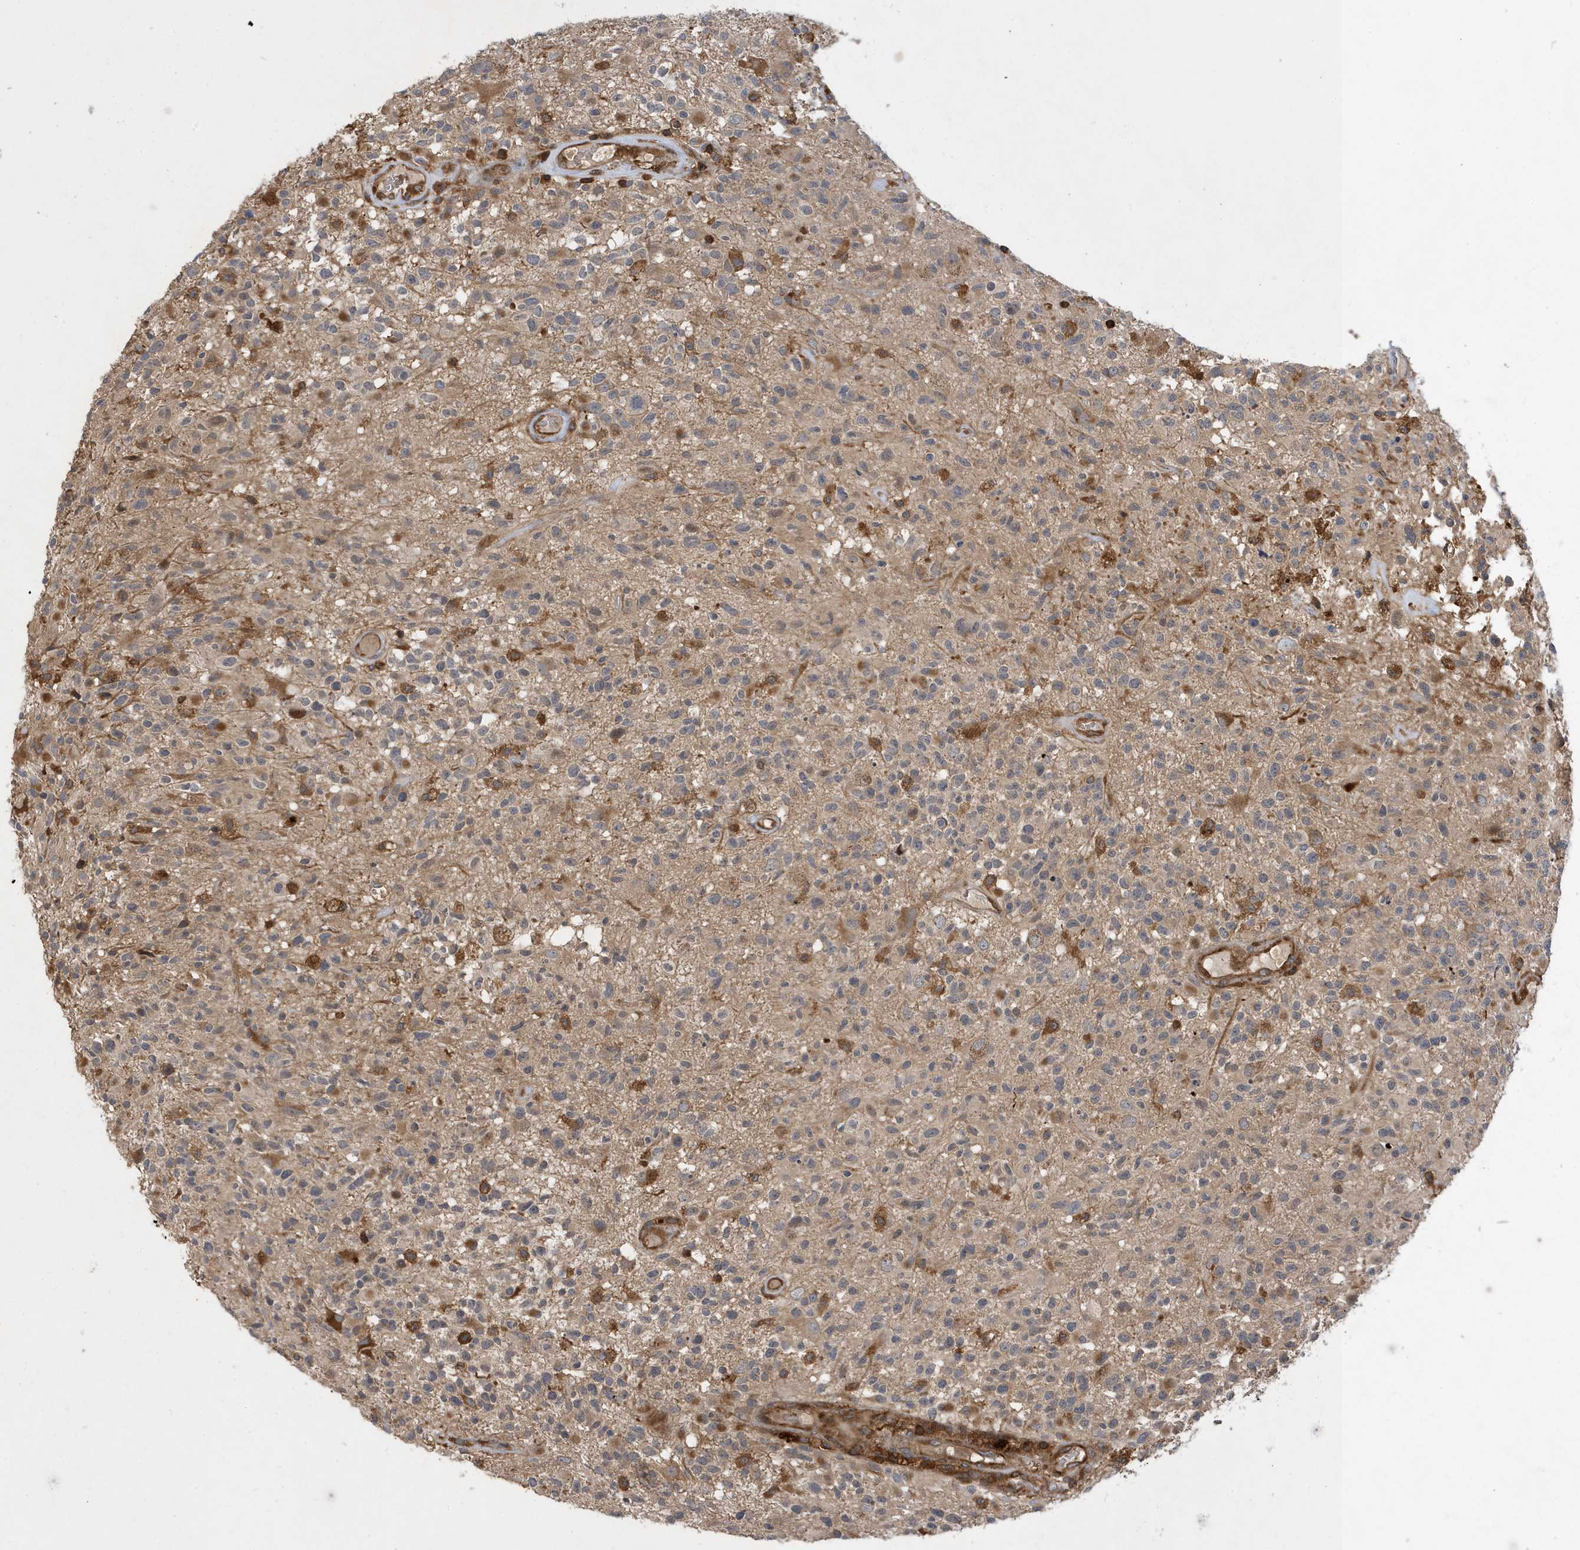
{"staining": {"intensity": "moderate", "quantity": "25%-75%", "location": "cytoplasmic/membranous"}, "tissue": "glioma", "cell_type": "Tumor cells", "image_type": "cancer", "snomed": [{"axis": "morphology", "description": "Glioma, malignant, High grade"}, {"axis": "morphology", "description": "Glioblastoma, NOS"}, {"axis": "topography", "description": "Brain"}], "caption": "This micrograph demonstrates immunohistochemistry staining of human glioma, with medium moderate cytoplasmic/membranous positivity in approximately 25%-75% of tumor cells.", "gene": "LAPTM4A", "patient": {"sex": "male", "age": 60}}